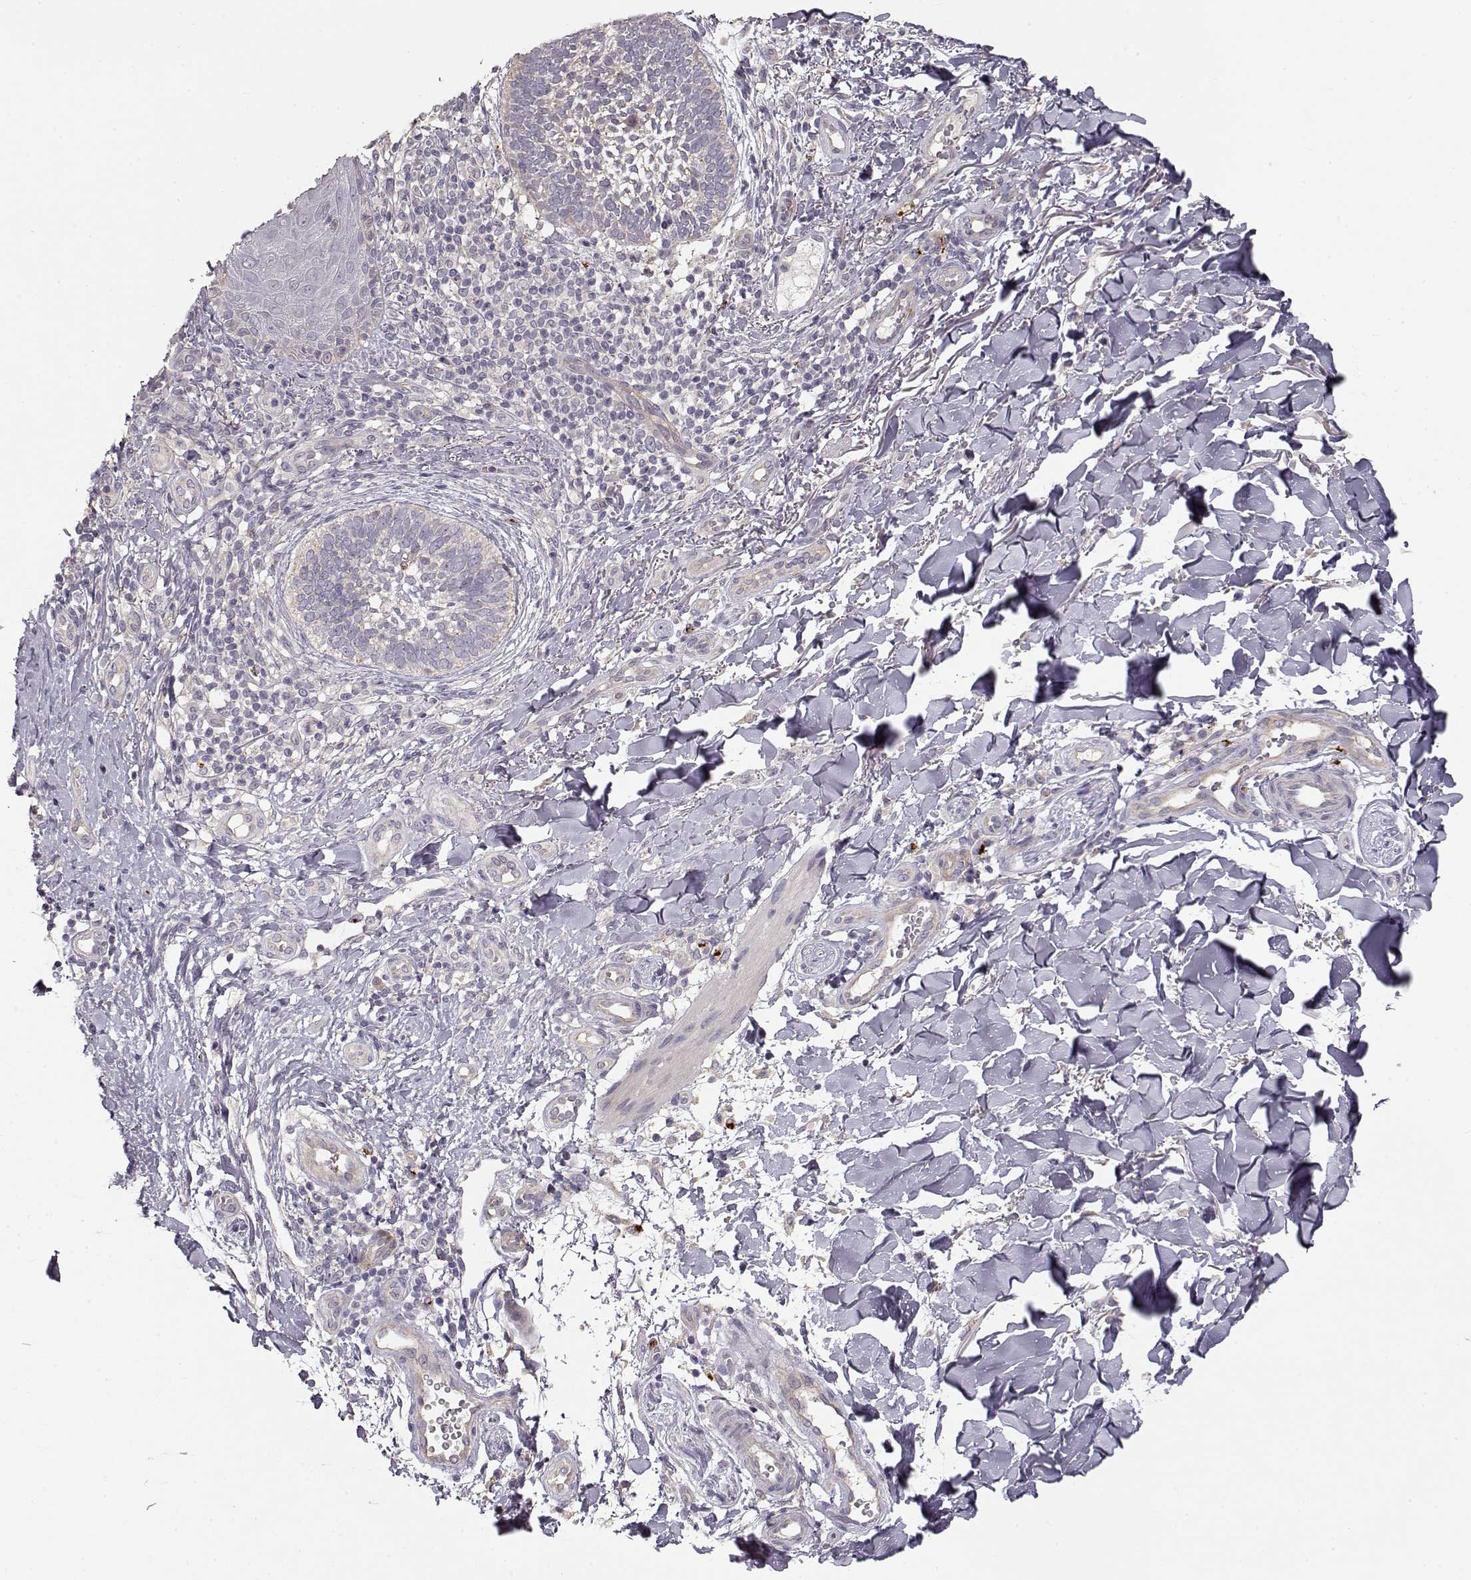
{"staining": {"intensity": "negative", "quantity": "none", "location": "none"}, "tissue": "skin cancer", "cell_type": "Tumor cells", "image_type": "cancer", "snomed": [{"axis": "morphology", "description": "Normal tissue, NOS"}, {"axis": "morphology", "description": "Basal cell carcinoma"}, {"axis": "topography", "description": "Skin"}], "caption": "This is an IHC image of human basal cell carcinoma (skin). There is no expression in tumor cells.", "gene": "ARHGAP8", "patient": {"sex": "male", "age": 46}}